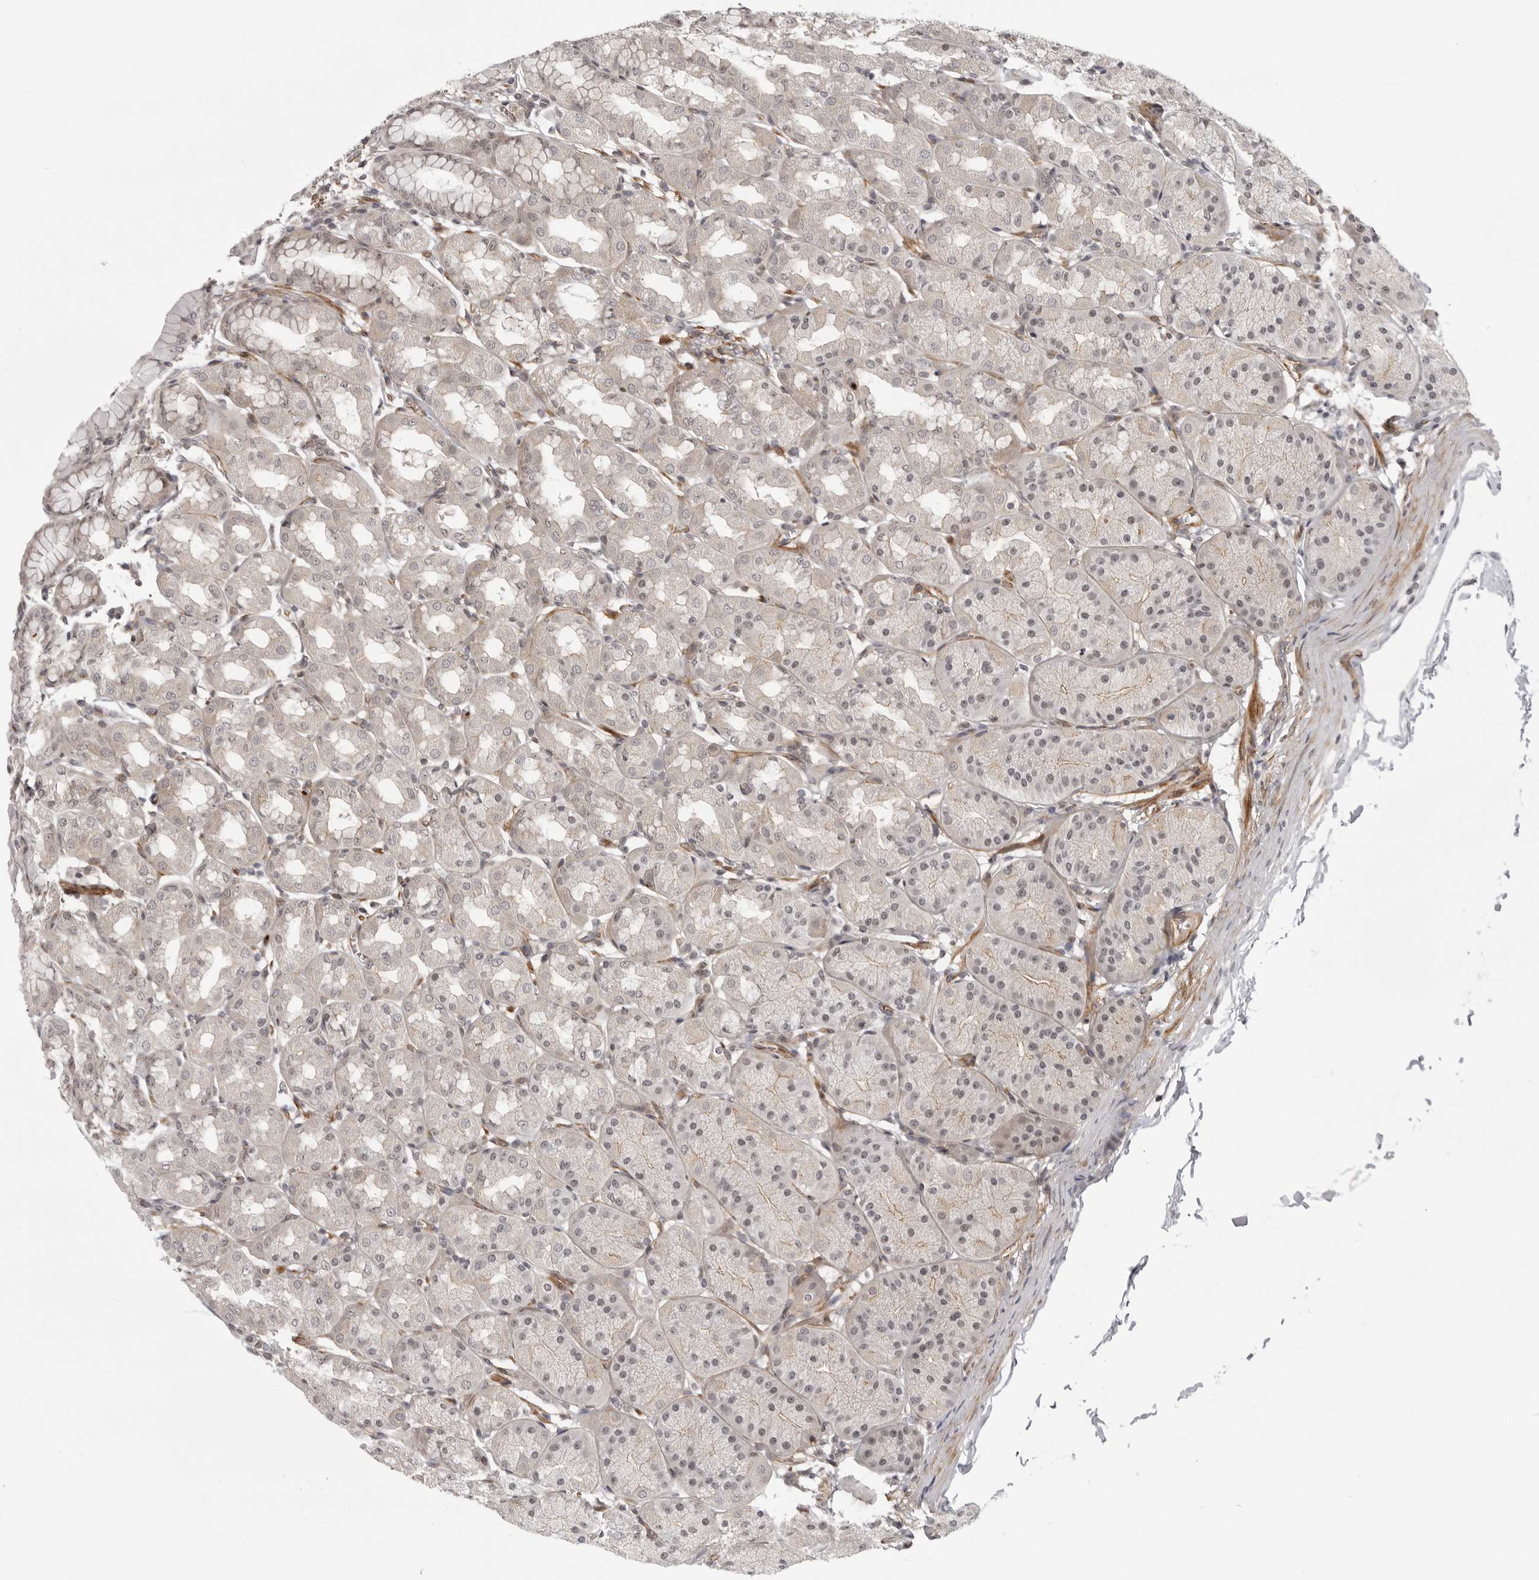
{"staining": {"intensity": "weak", "quantity": "25%-75%", "location": "cytoplasmic/membranous"}, "tissue": "stomach", "cell_type": "Glandular cells", "image_type": "normal", "snomed": [{"axis": "morphology", "description": "Normal tissue, NOS"}, {"axis": "topography", "description": "Stomach"}], "caption": "The image exhibits staining of normal stomach, revealing weak cytoplasmic/membranous protein staining (brown color) within glandular cells. (Stains: DAB in brown, nuclei in blue, Microscopy: brightfield microscopy at high magnification).", "gene": "TUT4", "patient": {"sex": "male", "age": 42}}